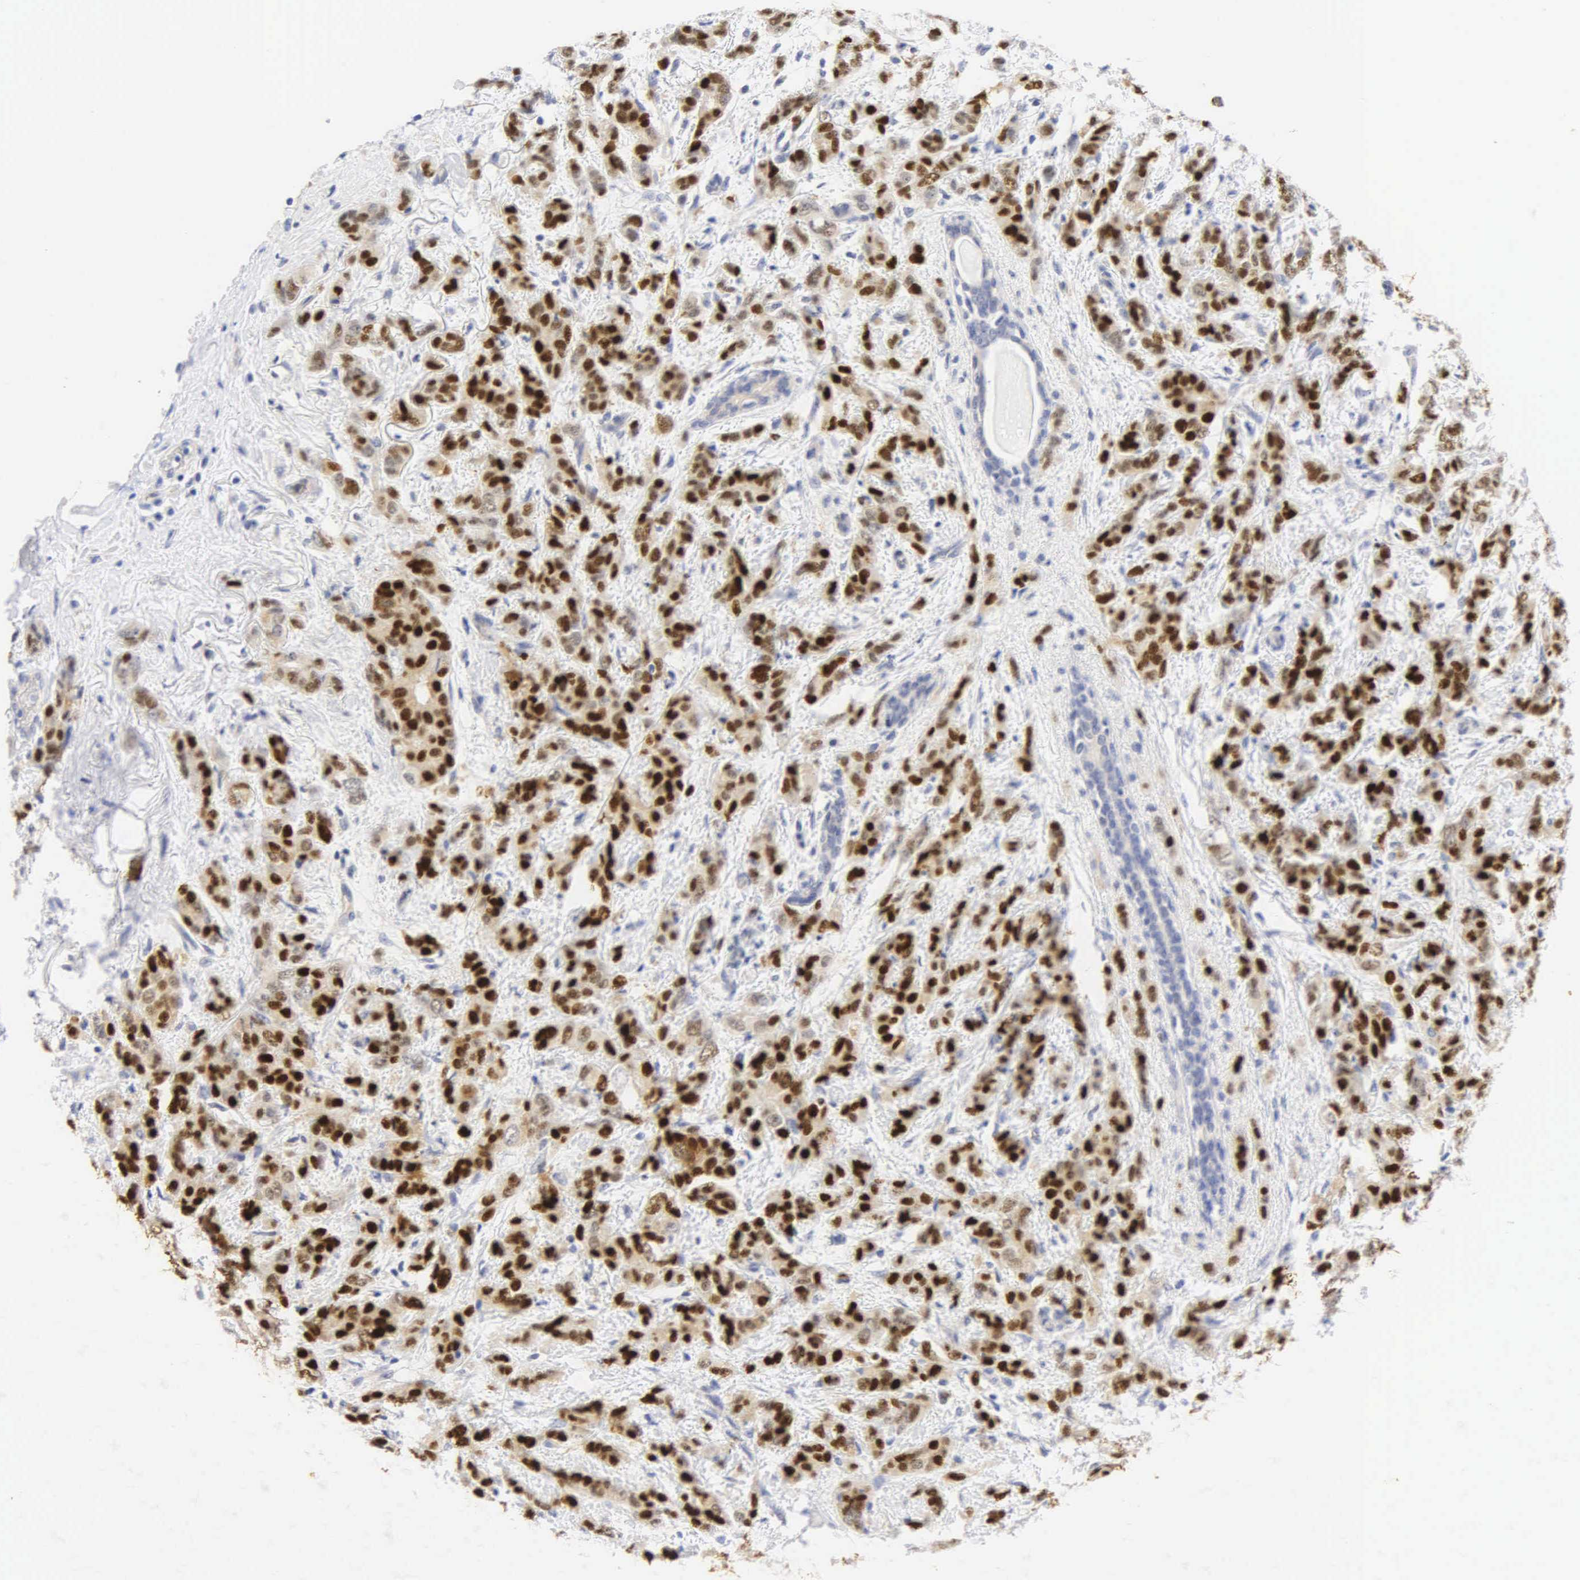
{"staining": {"intensity": "strong", "quantity": ">75%", "location": "cytoplasmic/membranous,nuclear"}, "tissue": "breast cancer", "cell_type": "Tumor cells", "image_type": "cancer", "snomed": [{"axis": "morphology", "description": "Duct carcinoma"}, {"axis": "topography", "description": "Breast"}], "caption": "Protein staining of breast cancer (intraductal carcinoma) tissue exhibits strong cytoplasmic/membranous and nuclear staining in approximately >75% of tumor cells. (DAB (3,3'-diaminobenzidine) = brown stain, brightfield microscopy at high magnification).", "gene": "PGR", "patient": {"sex": "female", "age": 53}}